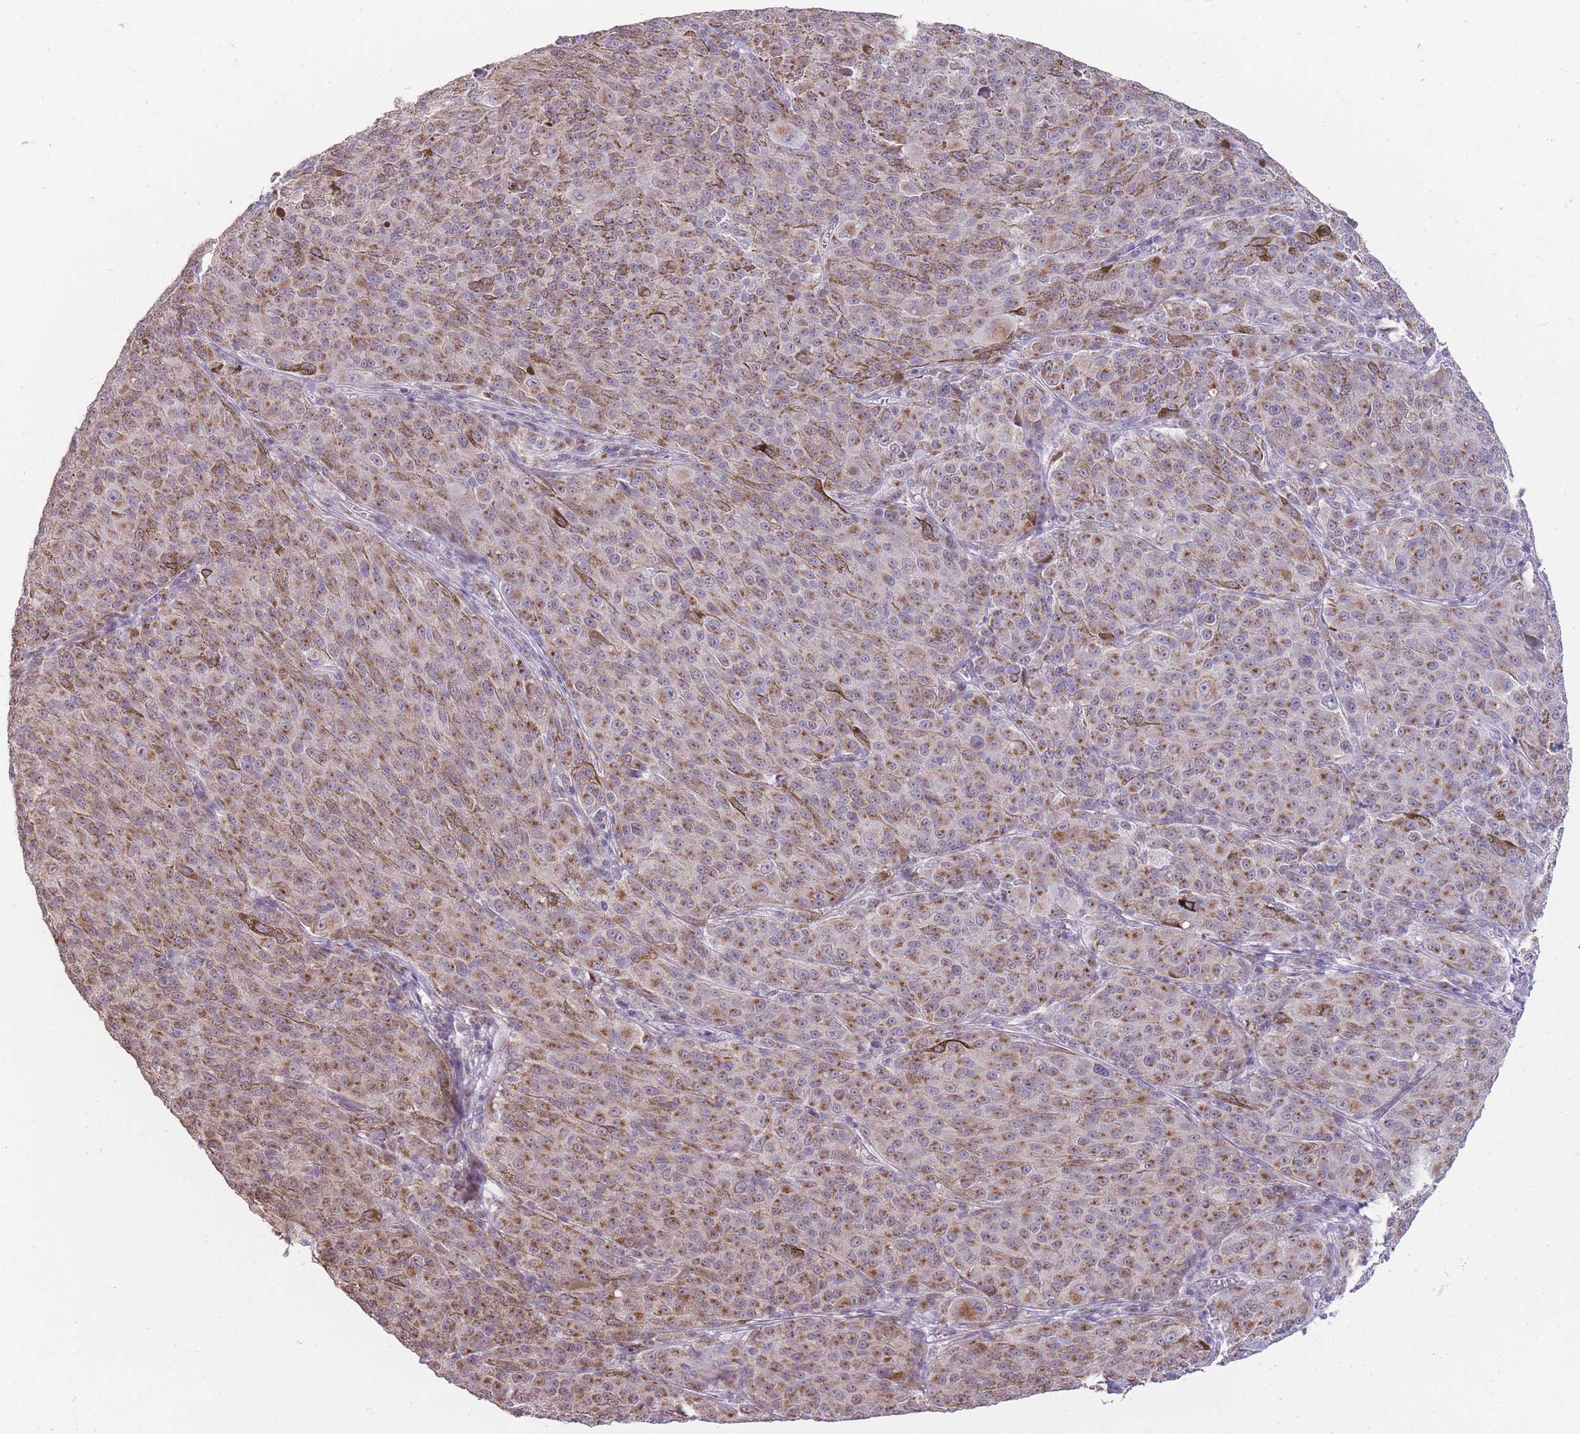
{"staining": {"intensity": "moderate", "quantity": ">75%", "location": "cytoplasmic/membranous"}, "tissue": "melanoma", "cell_type": "Tumor cells", "image_type": "cancer", "snomed": [{"axis": "morphology", "description": "Malignant melanoma, NOS"}, {"axis": "topography", "description": "Skin"}], "caption": "The photomicrograph displays a brown stain indicating the presence of a protein in the cytoplasmic/membranous of tumor cells in malignant melanoma.", "gene": "NELL1", "patient": {"sex": "female", "age": 52}}